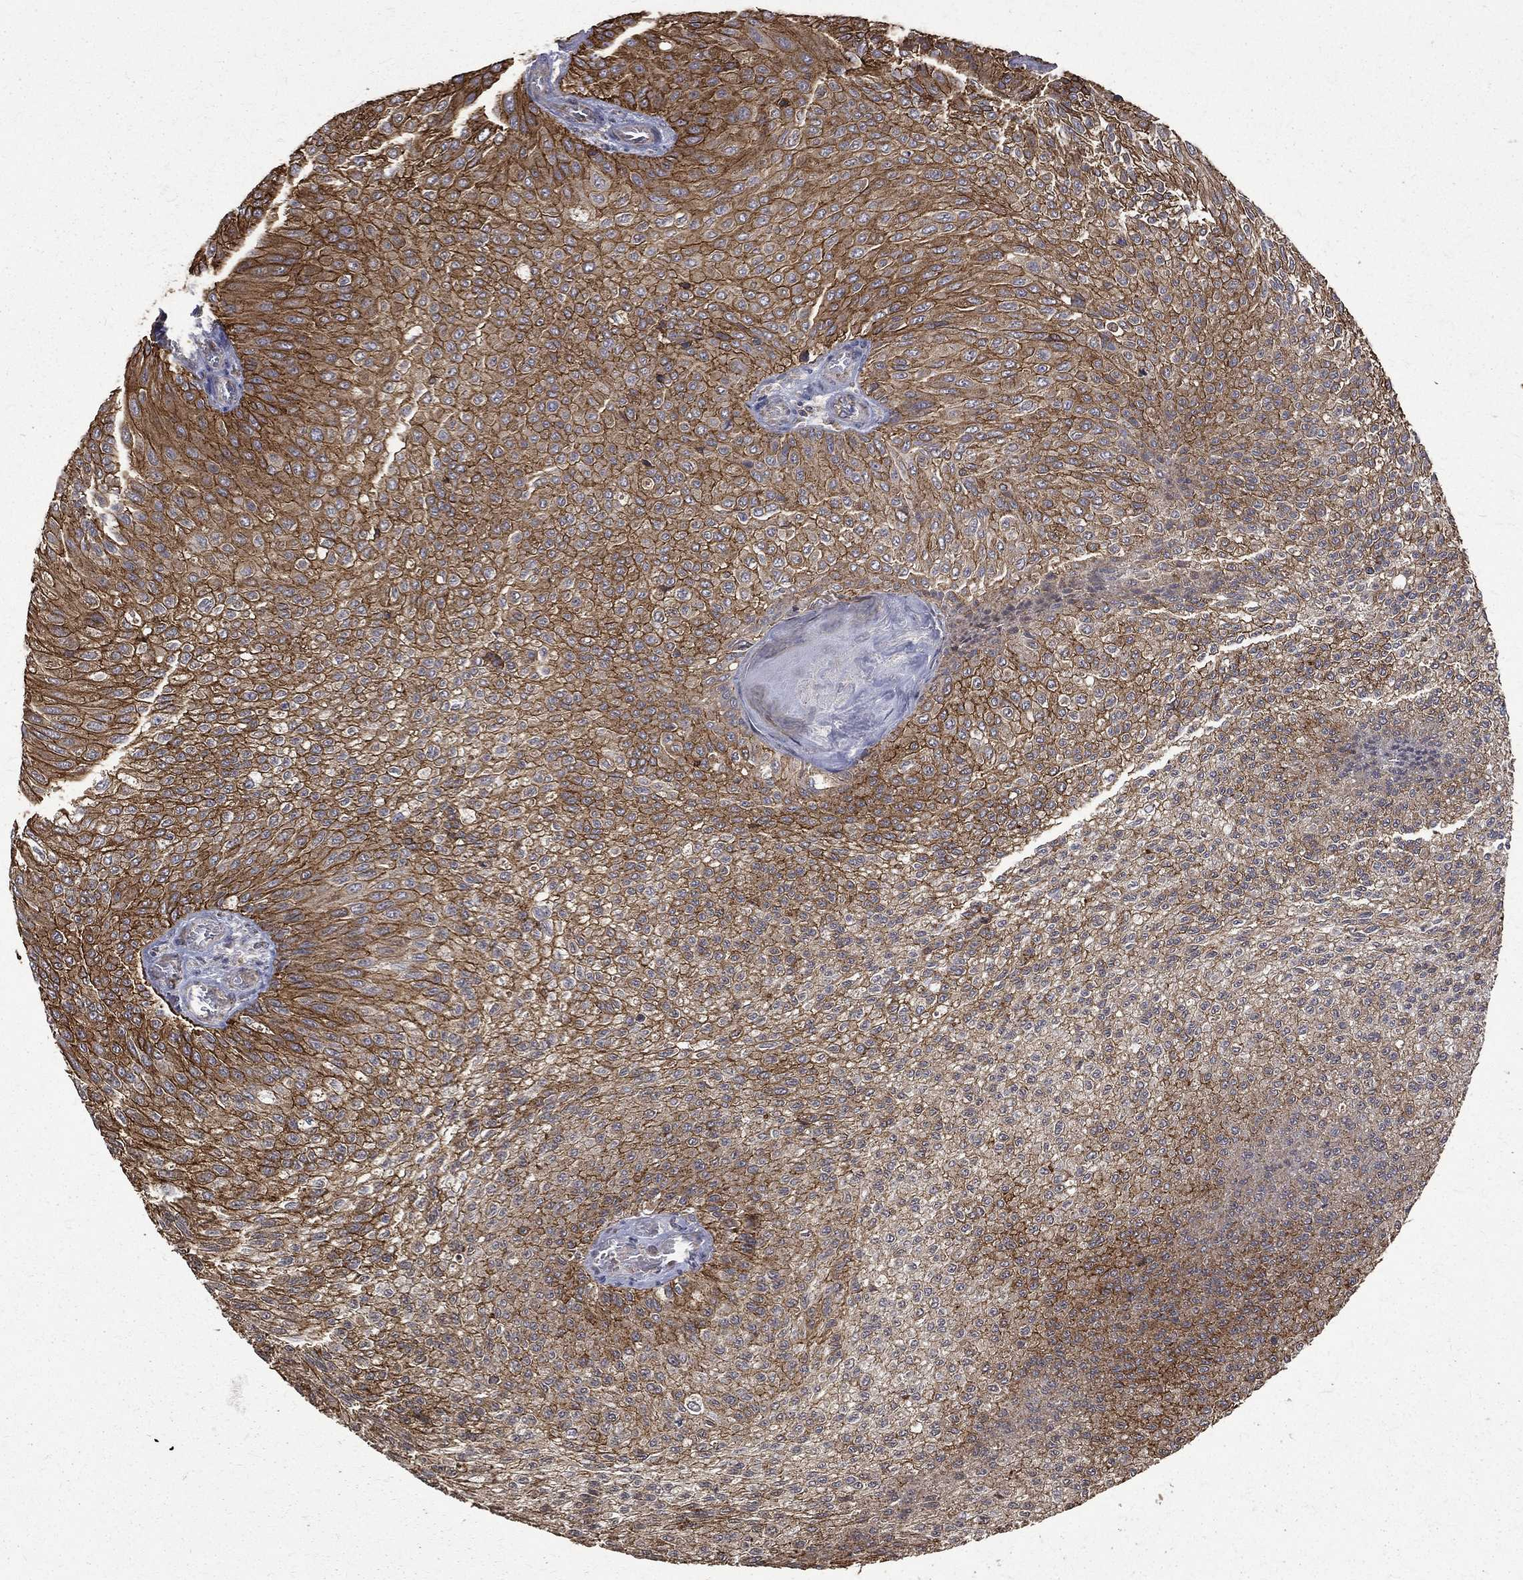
{"staining": {"intensity": "strong", "quantity": "25%-75%", "location": "cytoplasmic/membranous"}, "tissue": "urothelial cancer", "cell_type": "Tumor cells", "image_type": "cancer", "snomed": [{"axis": "morphology", "description": "Urothelial carcinoma, Low grade"}, {"axis": "topography", "description": "Ureter, NOS"}, {"axis": "topography", "description": "Urinary bladder"}], "caption": "This photomicrograph shows urothelial cancer stained with immunohistochemistry (IHC) to label a protein in brown. The cytoplasmic/membranous of tumor cells show strong positivity for the protein. Nuclei are counter-stained blue.", "gene": "RPGR", "patient": {"sex": "male", "age": 78}}